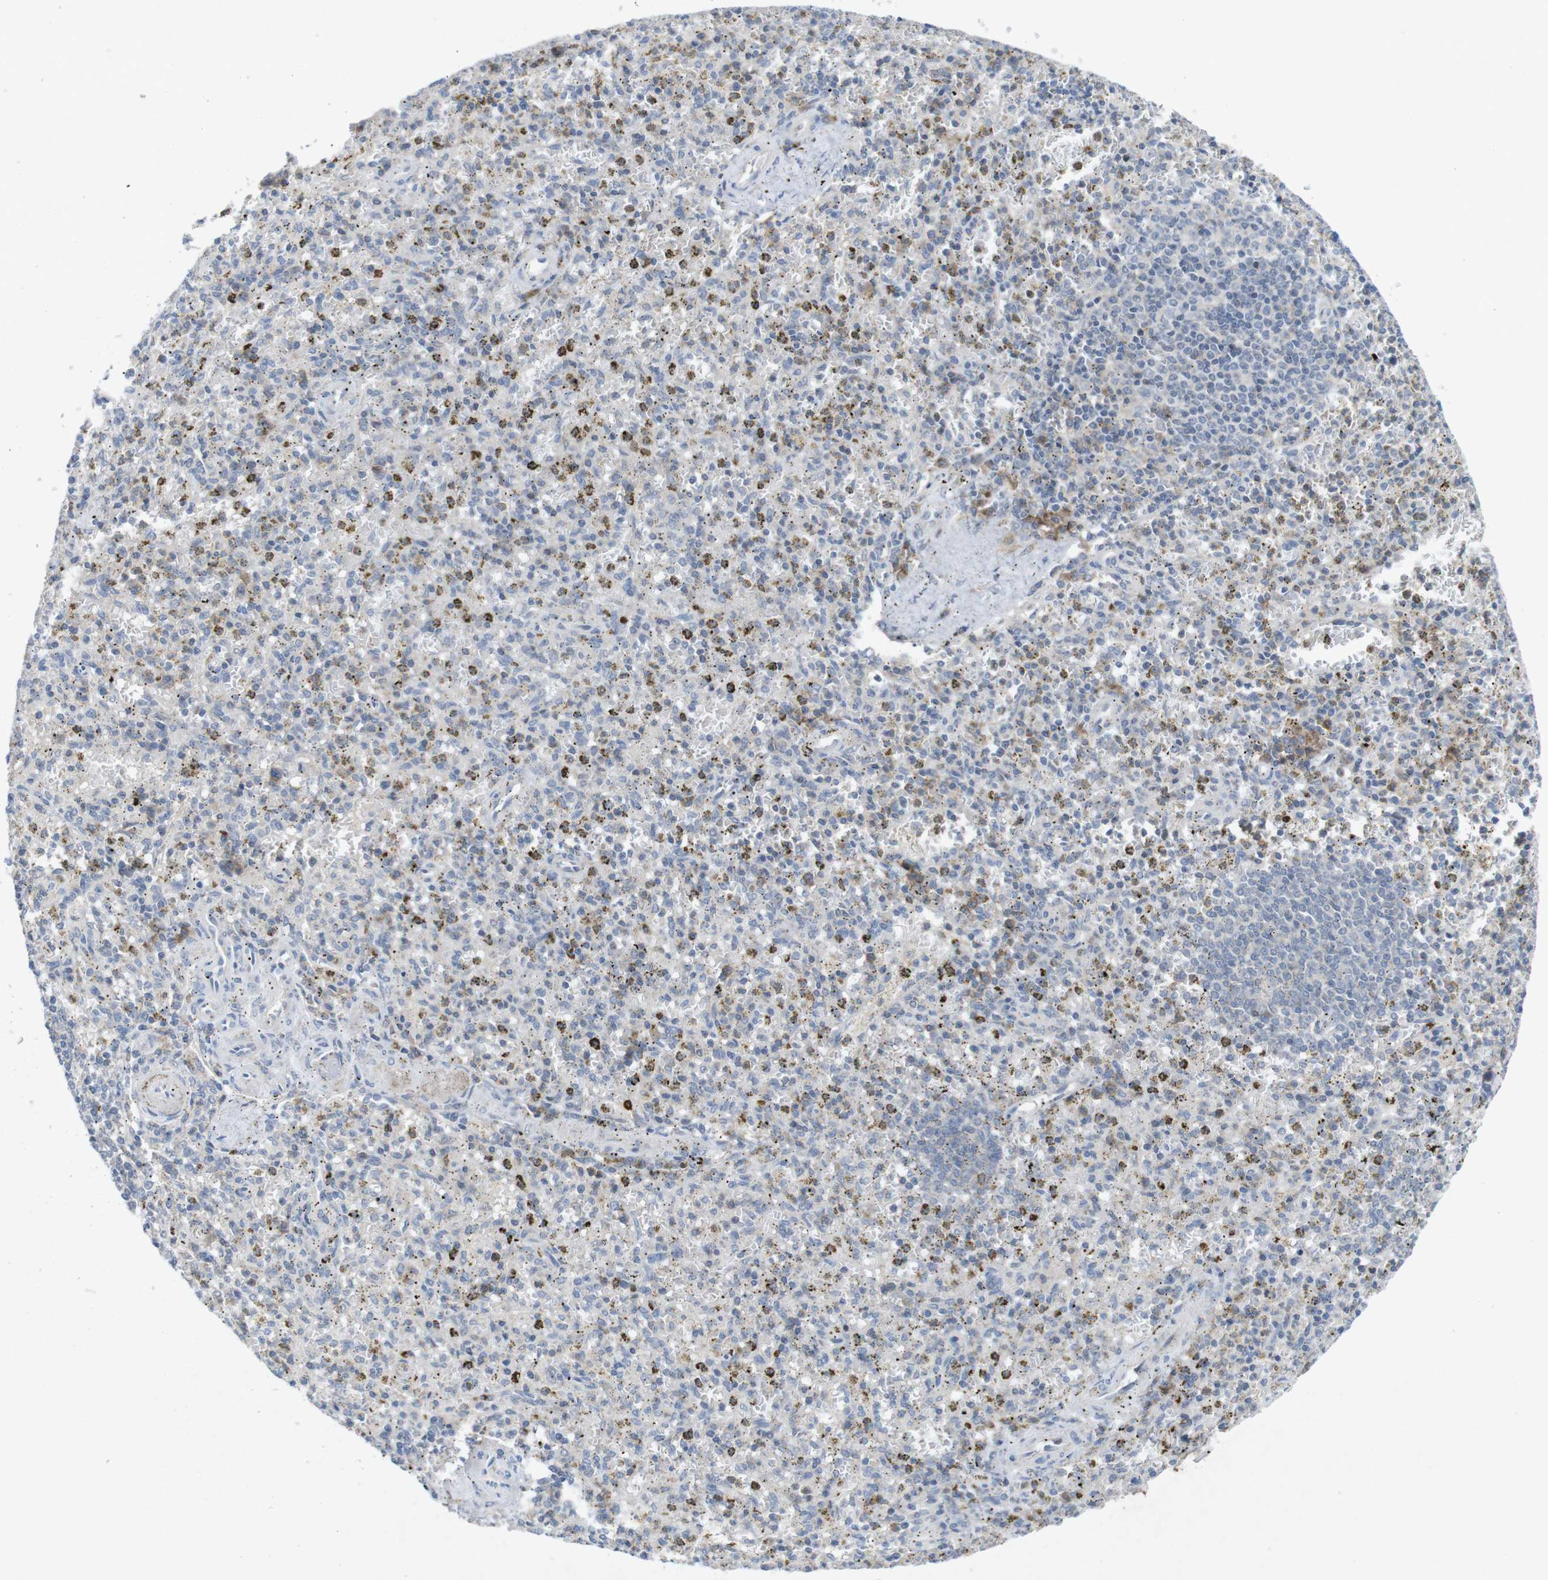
{"staining": {"intensity": "moderate", "quantity": "<25%", "location": "cytoplasmic/membranous"}, "tissue": "spleen", "cell_type": "Cells in red pulp", "image_type": "normal", "snomed": [{"axis": "morphology", "description": "Normal tissue, NOS"}, {"axis": "topography", "description": "Spleen"}], "caption": "Protein expression analysis of unremarkable spleen shows moderate cytoplasmic/membranous expression in about <25% of cells in red pulp.", "gene": "SLAMF7", "patient": {"sex": "male", "age": 72}}